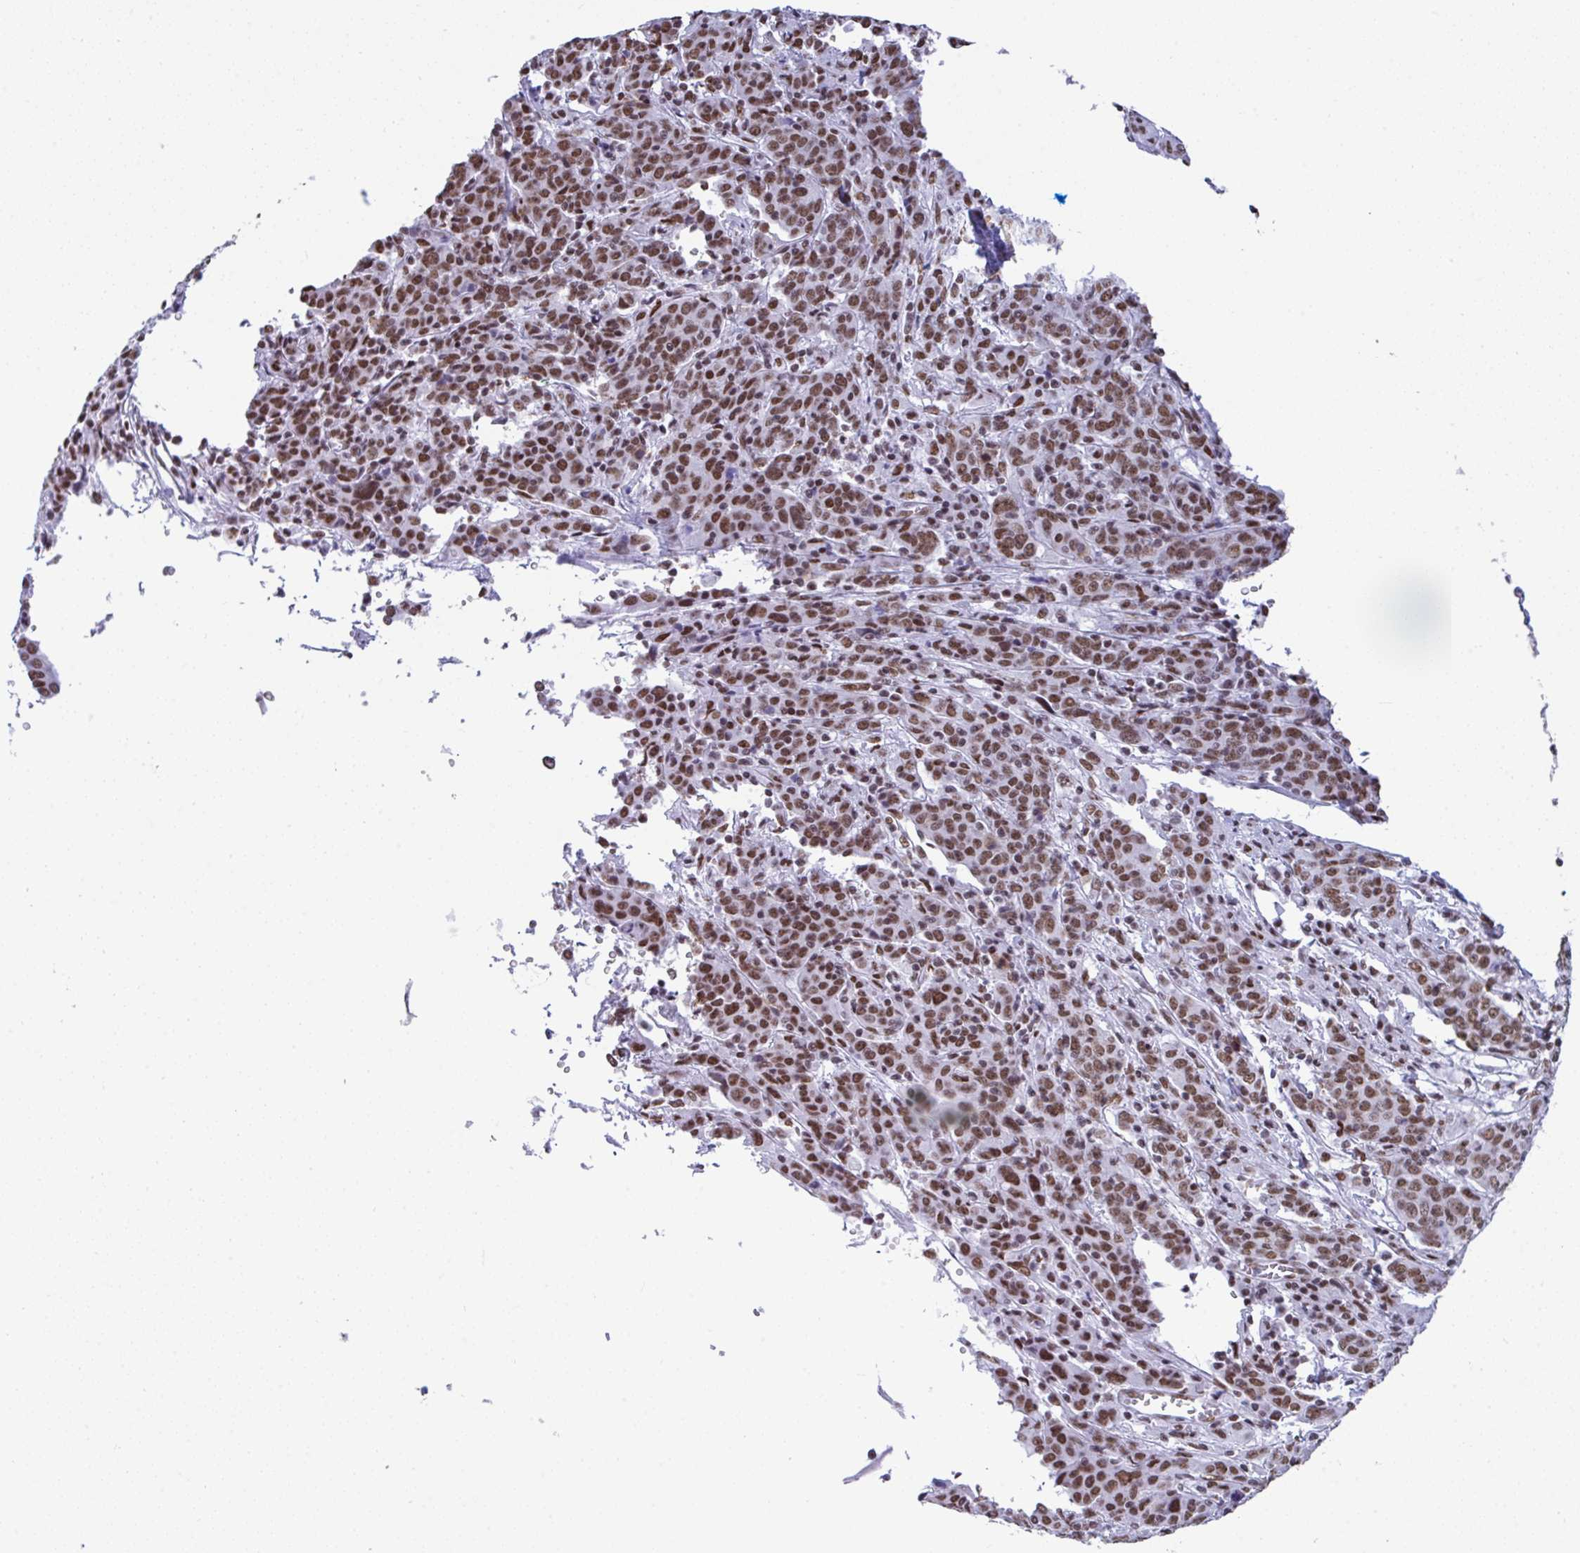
{"staining": {"intensity": "moderate", "quantity": ">75%", "location": "nuclear"}, "tissue": "cervical cancer", "cell_type": "Tumor cells", "image_type": "cancer", "snomed": [{"axis": "morphology", "description": "Squamous cell carcinoma, NOS"}, {"axis": "topography", "description": "Cervix"}], "caption": "Human squamous cell carcinoma (cervical) stained for a protein (brown) shows moderate nuclear positive positivity in approximately >75% of tumor cells.", "gene": "DDX52", "patient": {"sex": "female", "age": 67}}